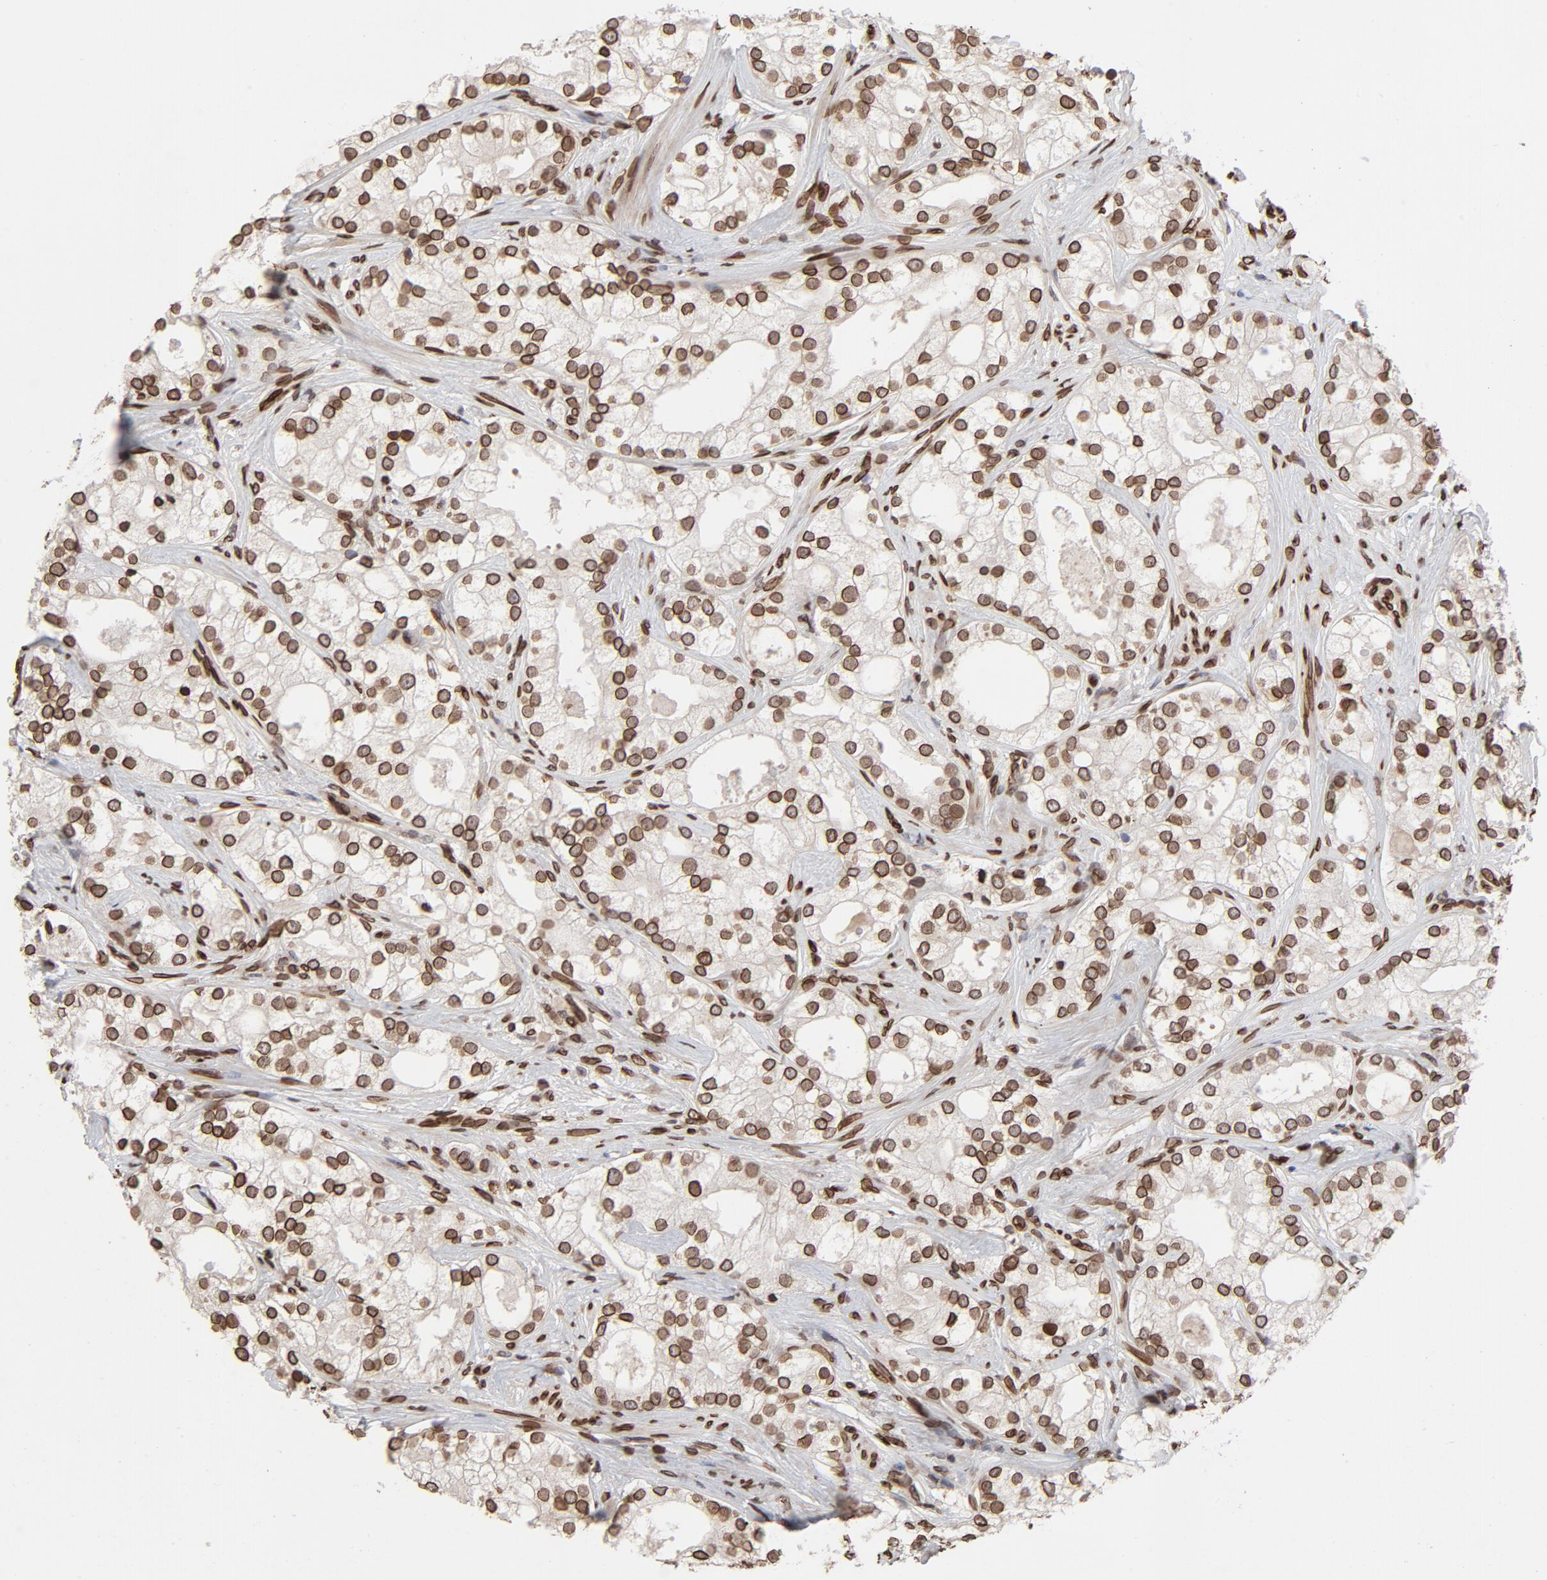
{"staining": {"intensity": "strong", "quantity": ">75%", "location": "cytoplasmic/membranous,nuclear"}, "tissue": "prostate cancer", "cell_type": "Tumor cells", "image_type": "cancer", "snomed": [{"axis": "morphology", "description": "Adenocarcinoma, Low grade"}, {"axis": "topography", "description": "Prostate"}], "caption": "Prostate adenocarcinoma (low-grade) stained with a protein marker displays strong staining in tumor cells.", "gene": "LMNA", "patient": {"sex": "male", "age": 58}}